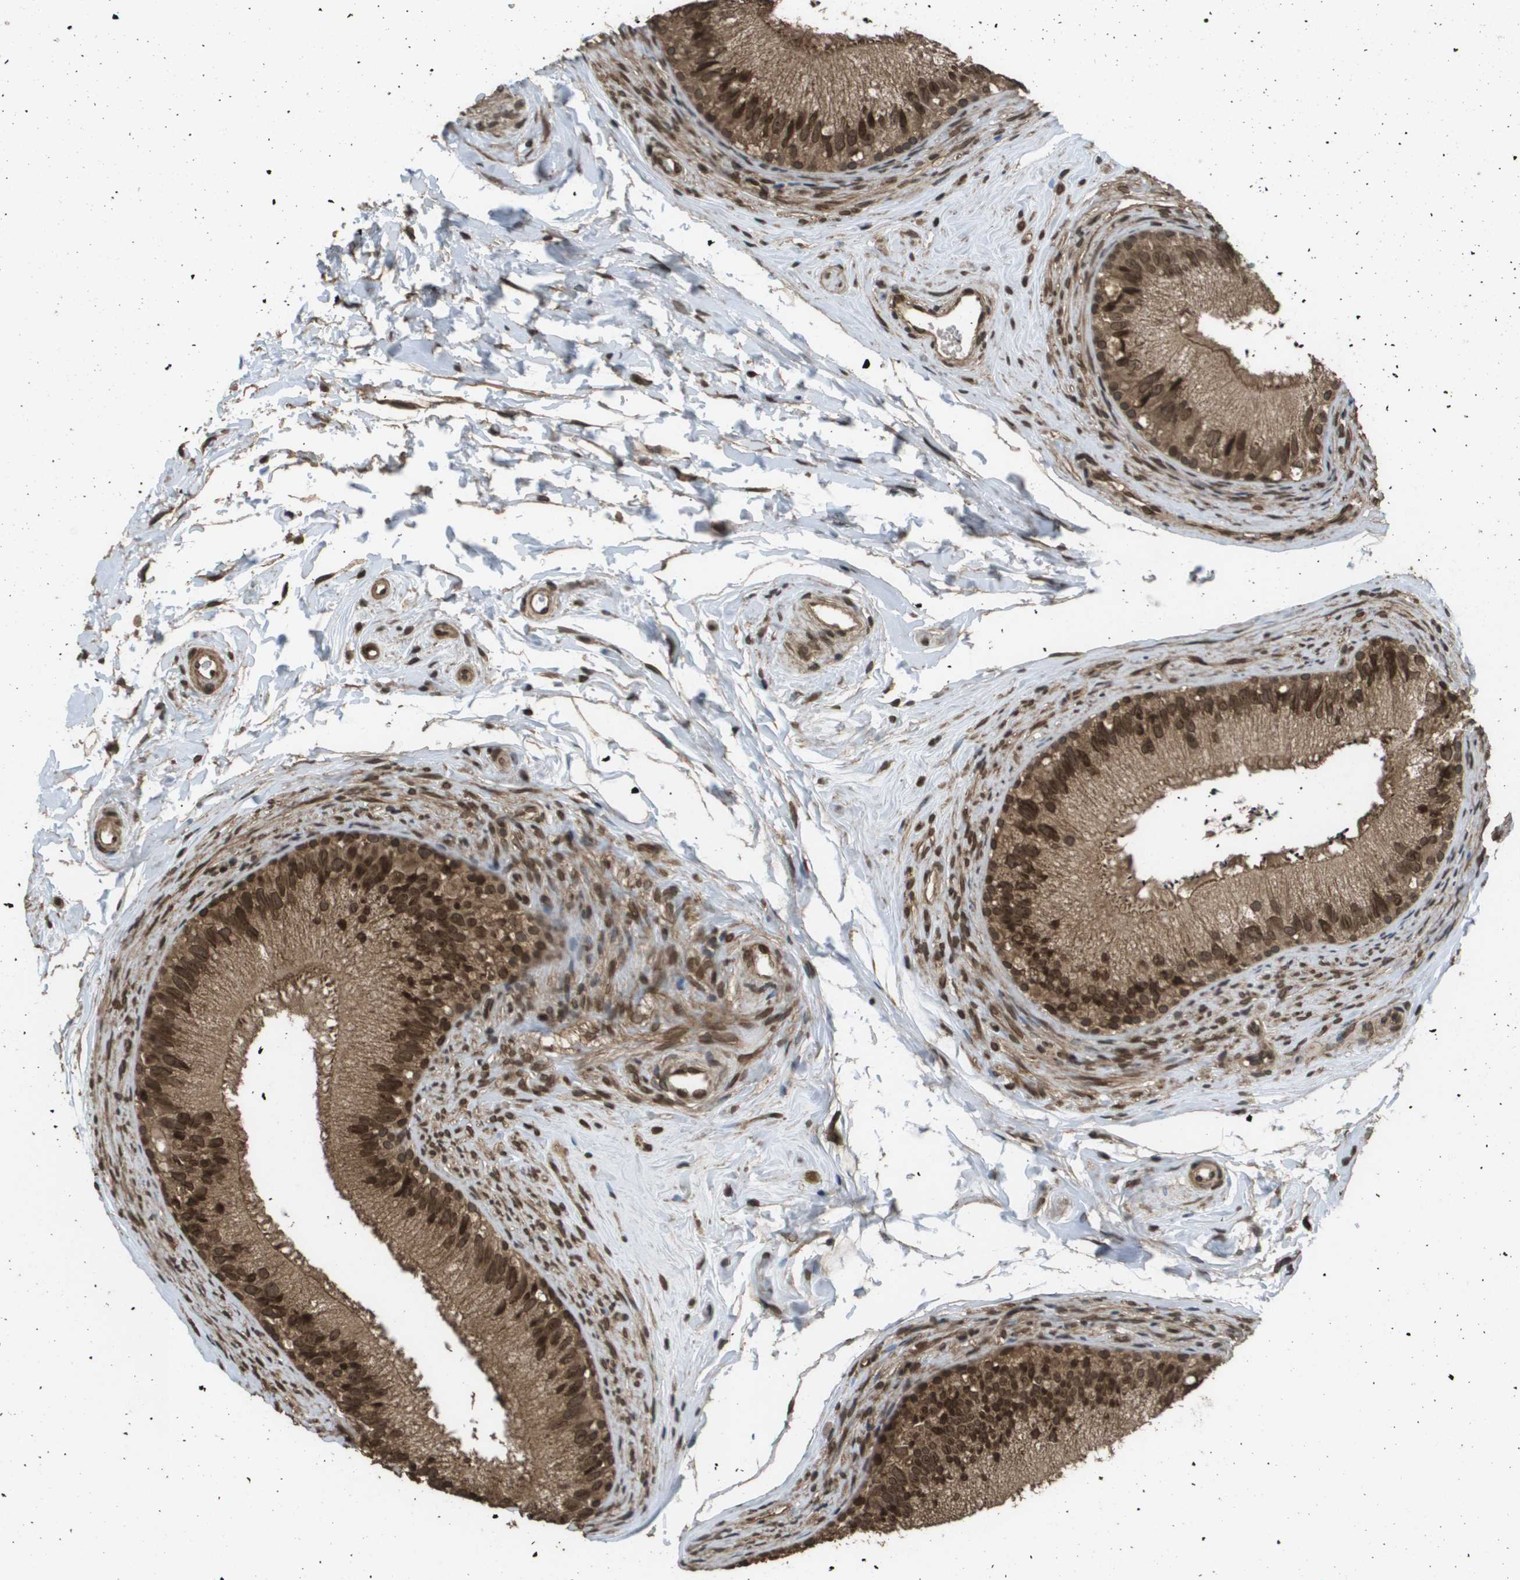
{"staining": {"intensity": "strong", "quantity": ">75%", "location": "cytoplasmic/membranous,nuclear"}, "tissue": "epididymis", "cell_type": "Glandular cells", "image_type": "normal", "snomed": [{"axis": "morphology", "description": "Normal tissue, NOS"}, {"axis": "topography", "description": "Epididymis"}], "caption": "IHC image of benign epididymis stained for a protein (brown), which displays high levels of strong cytoplasmic/membranous,nuclear staining in about >75% of glandular cells.", "gene": "AXIN2", "patient": {"sex": "male", "age": 56}}